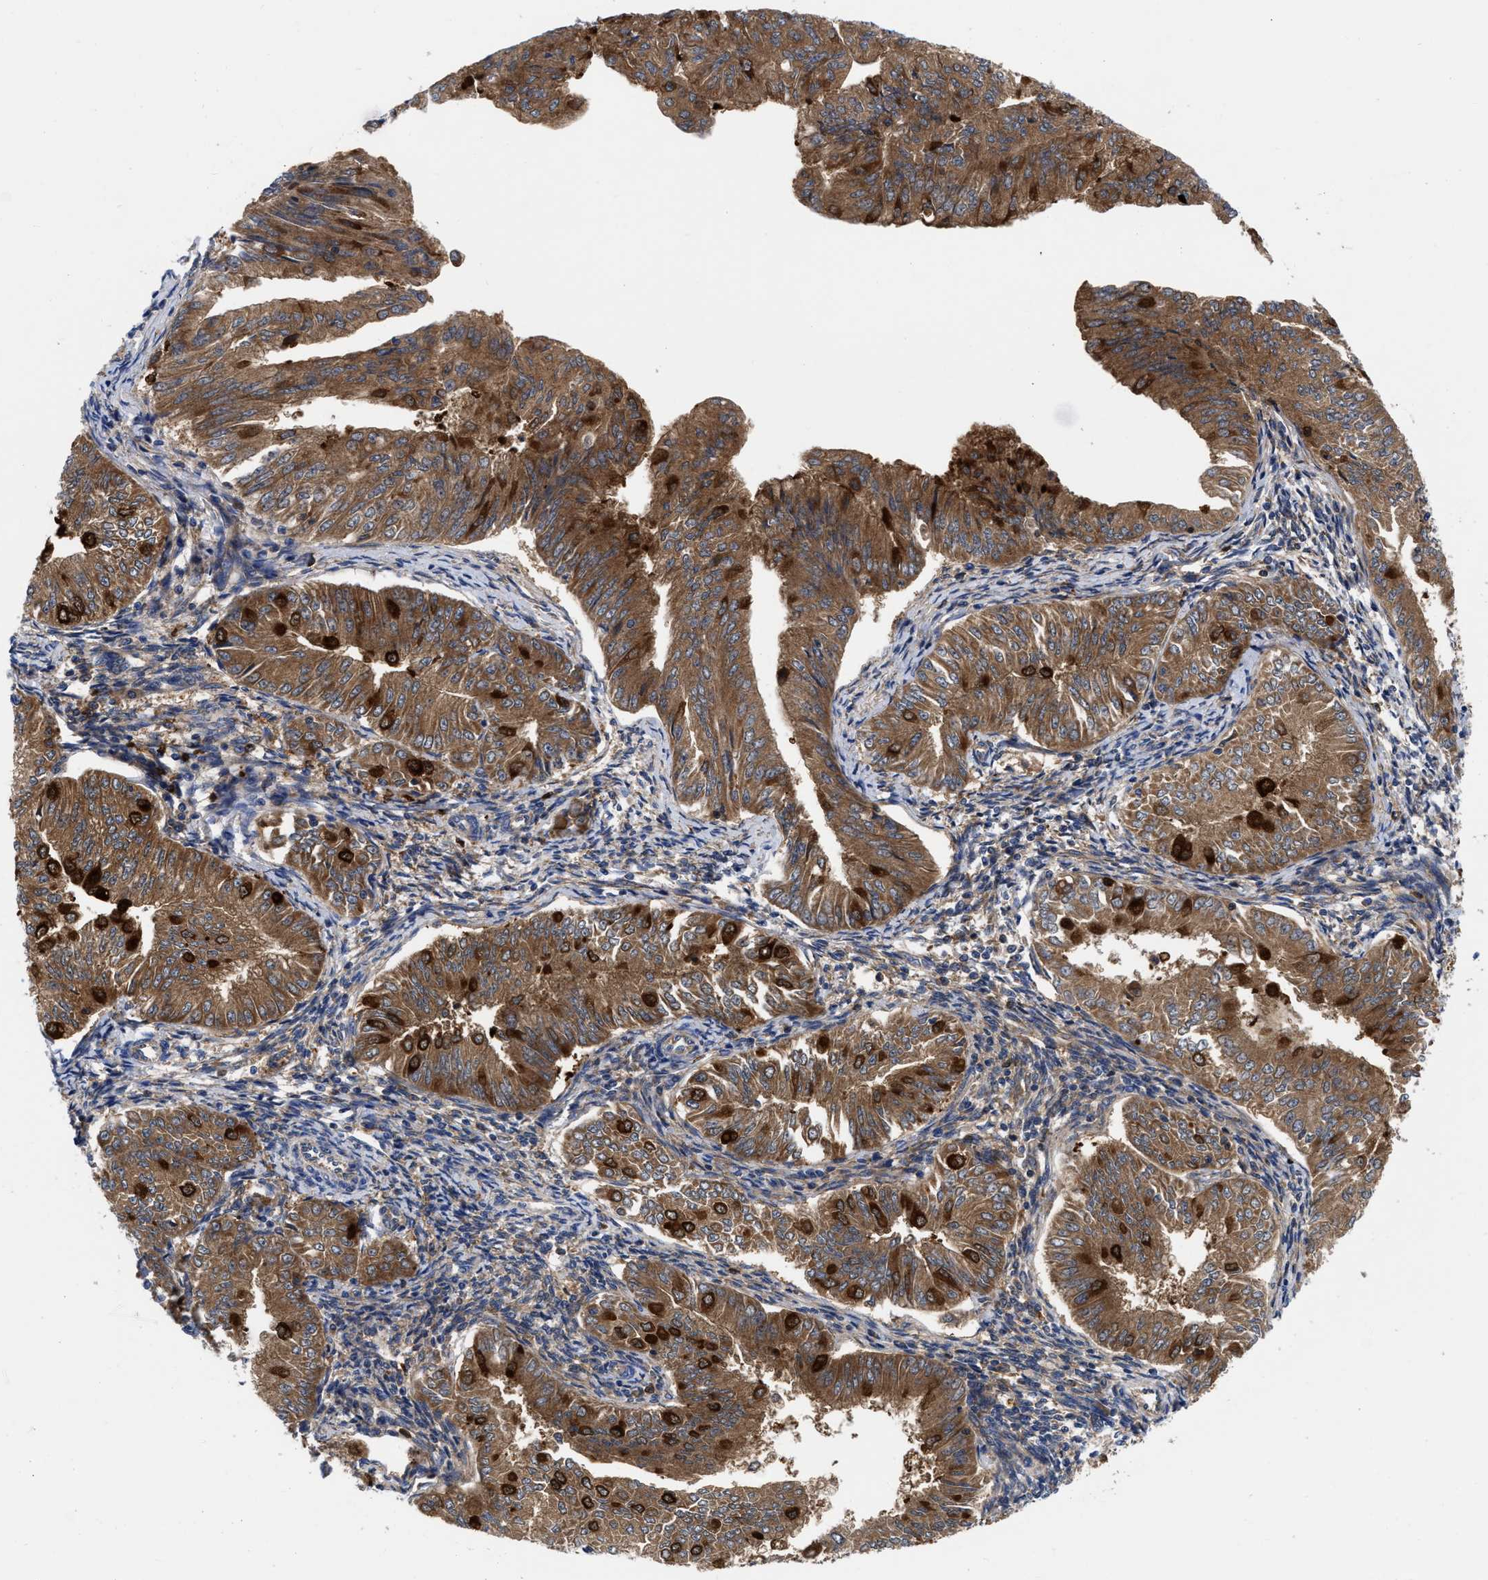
{"staining": {"intensity": "strong", "quantity": ">75%", "location": "cytoplasmic/membranous"}, "tissue": "endometrial cancer", "cell_type": "Tumor cells", "image_type": "cancer", "snomed": [{"axis": "morphology", "description": "Normal tissue, NOS"}, {"axis": "morphology", "description": "Adenocarcinoma, NOS"}, {"axis": "topography", "description": "Endometrium"}], "caption": "This micrograph shows IHC staining of endometrial cancer (adenocarcinoma), with high strong cytoplasmic/membranous expression in about >75% of tumor cells.", "gene": "RBKS", "patient": {"sex": "female", "age": 53}}